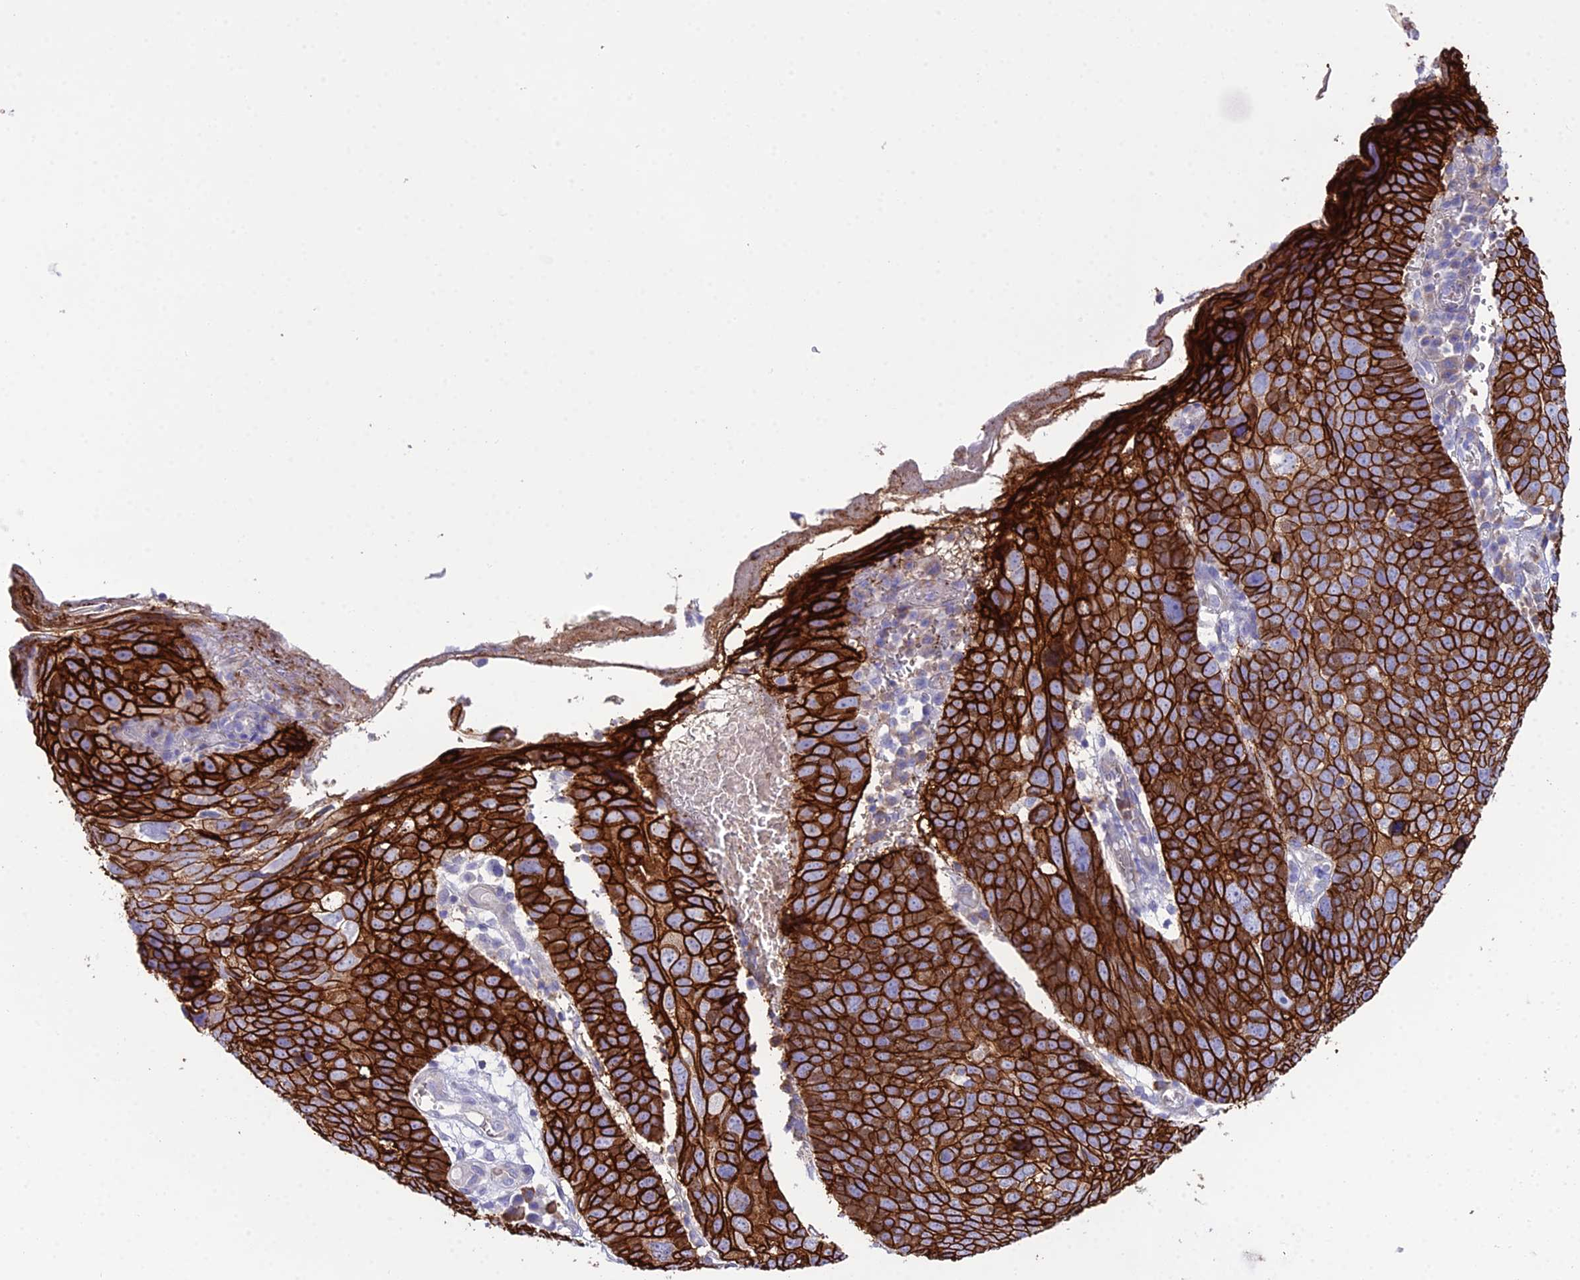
{"staining": {"intensity": "strong", "quantity": ">75%", "location": "cytoplasmic/membranous"}, "tissue": "skin cancer", "cell_type": "Tumor cells", "image_type": "cancer", "snomed": [{"axis": "morphology", "description": "Squamous cell carcinoma, NOS"}, {"axis": "topography", "description": "Skin"}], "caption": "This is a micrograph of IHC staining of skin squamous cell carcinoma, which shows strong staining in the cytoplasmic/membranous of tumor cells.", "gene": "OR1Q1", "patient": {"sex": "male", "age": 71}}